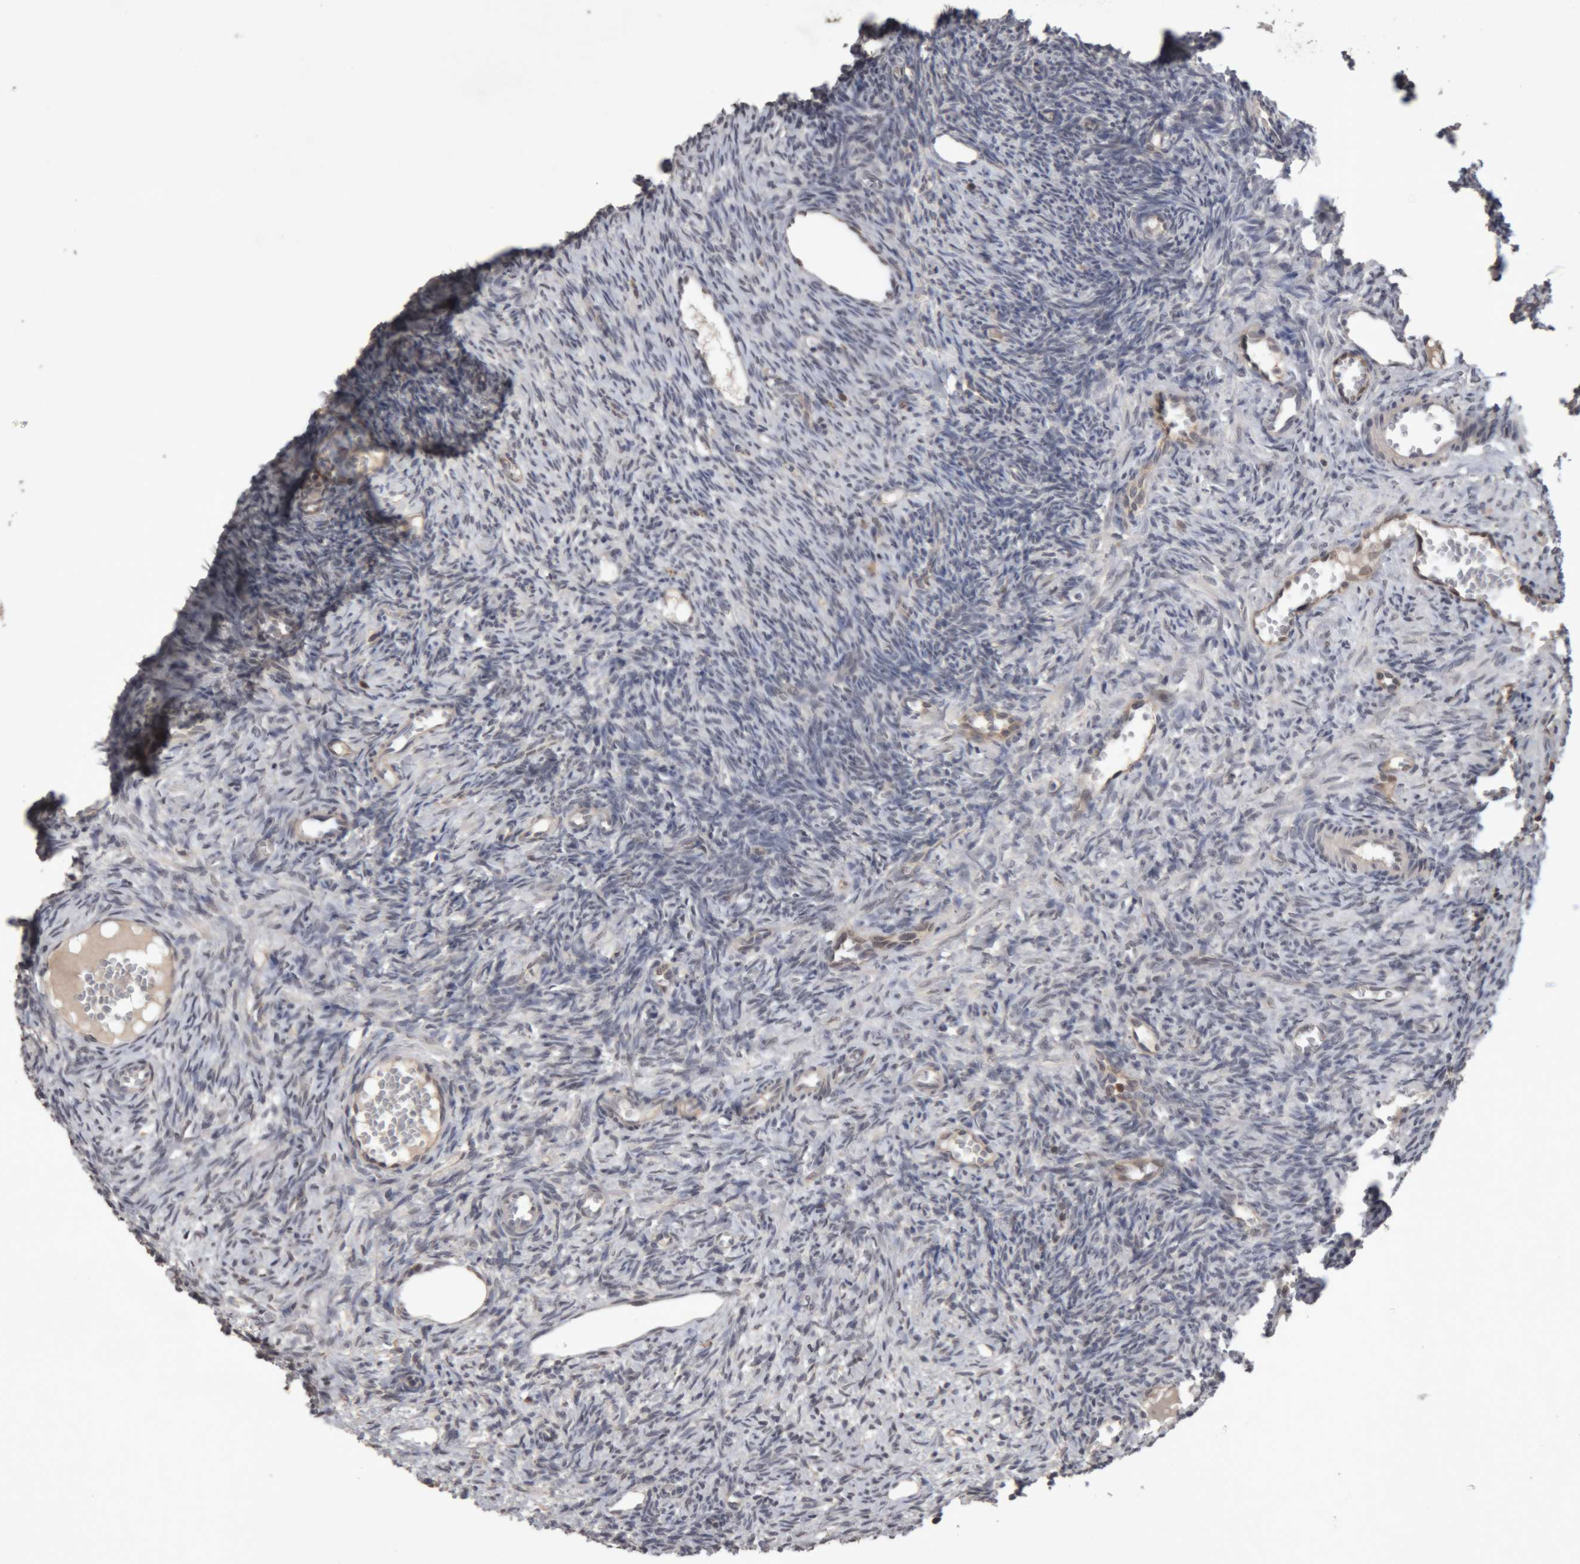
{"staining": {"intensity": "moderate", "quantity": ">75%", "location": "cytoplasmic/membranous"}, "tissue": "ovary", "cell_type": "Follicle cells", "image_type": "normal", "snomed": [{"axis": "morphology", "description": "Normal tissue, NOS"}, {"axis": "topography", "description": "Ovary"}], "caption": "Protein expression analysis of normal ovary reveals moderate cytoplasmic/membranous positivity in about >75% of follicle cells.", "gene": "NFATC2", "patient": {"sex": "female", "age": 27}}